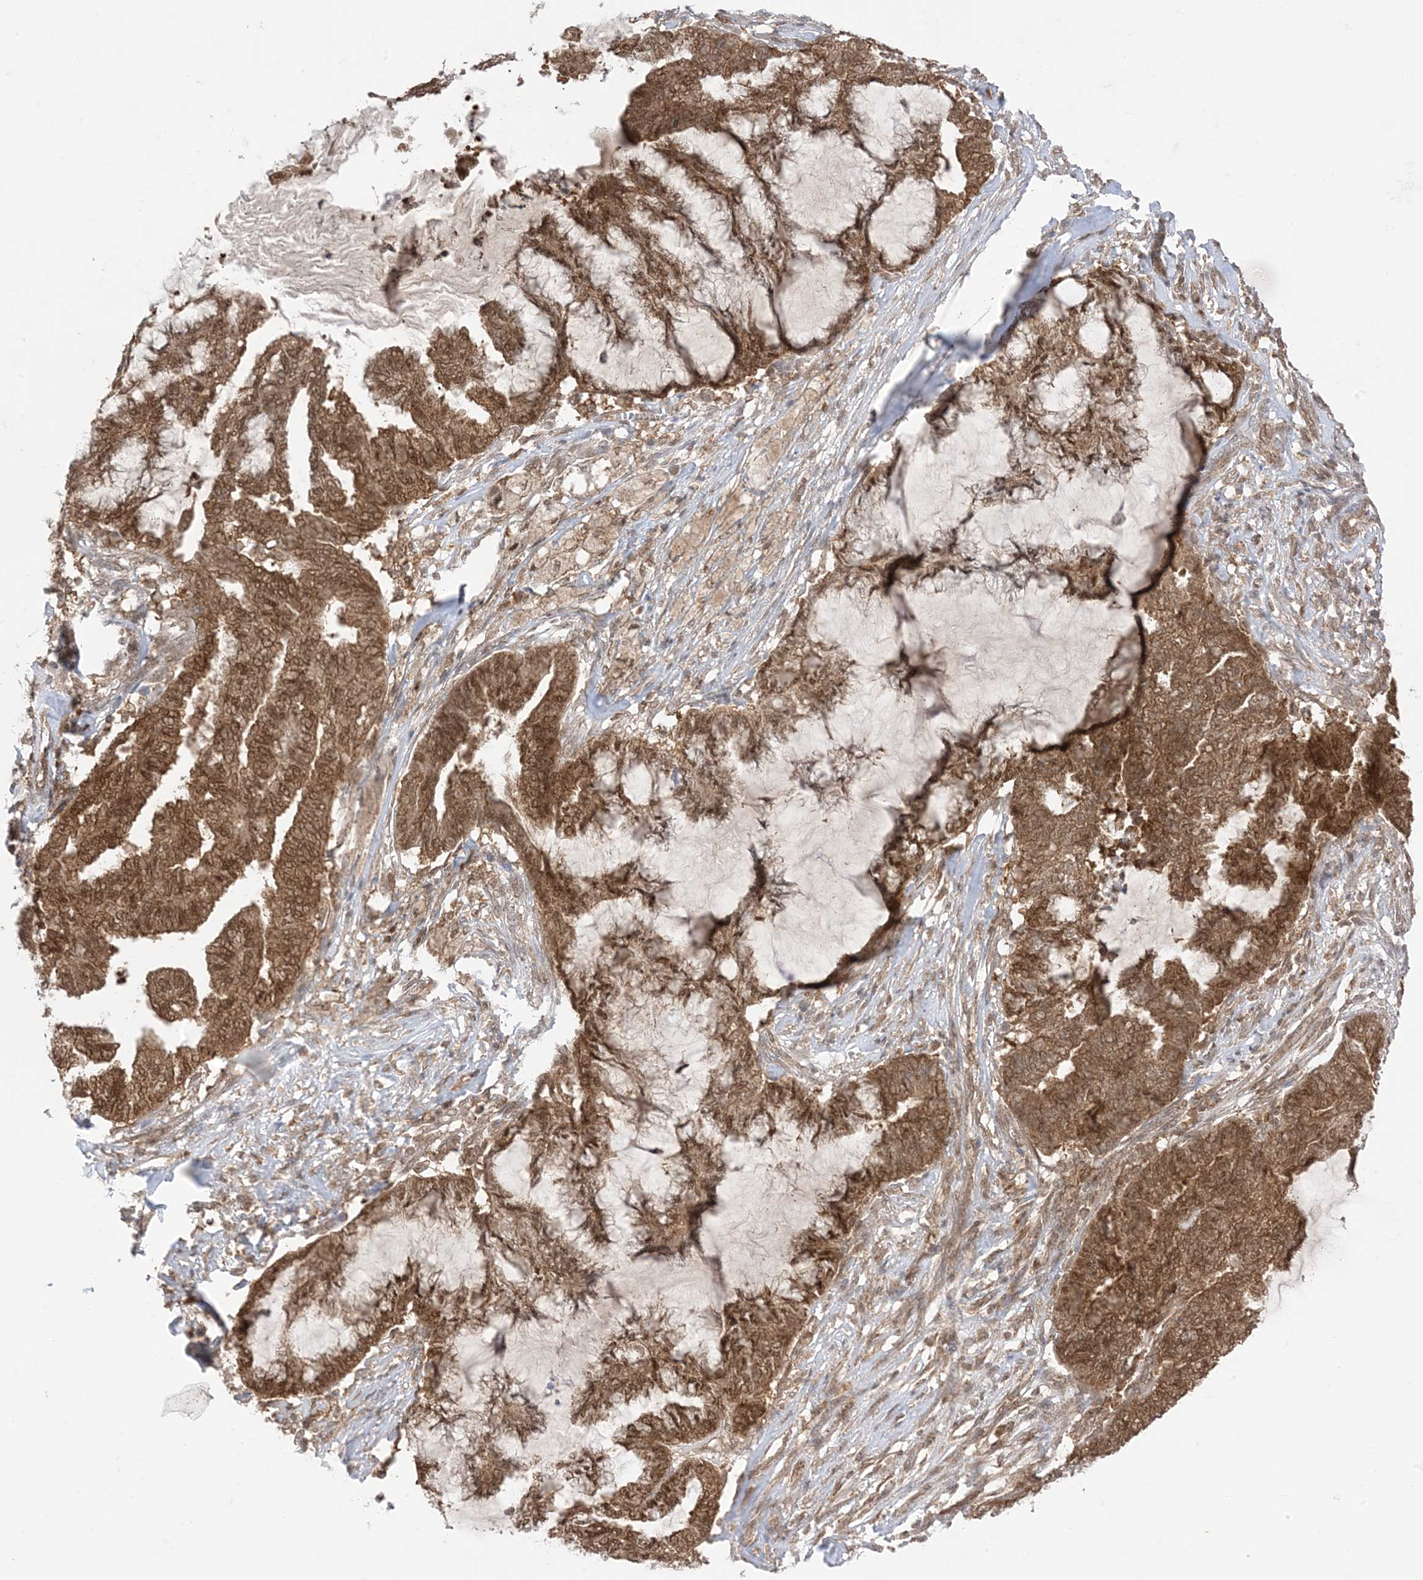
{"staining": {"intensity": "moderate", "quantity": ">75%", "location": "cytoplasmic/membranous,nuclear"}, "tissue": "endometrial cancer", "cell_type": "Tumor cells", "image_type": "cancer", "snomed": [{"axis": "morphology", "description": "Adenocarcinoma, NOS"}, {"axis": "topography", "description": "Endometrium"}], "caption": "Protein positivity by immunohistochemistry exhibits moderate cytoplasmic/membranous and nuclear positivity in approximately >75% of tumor cells in endometrial cancer. Immunohistochemistry stains the protein of interest in brown and the nuclei are stained blue.", "gene": "PTPA", "patient": {"sex": "female", "age": 86}}